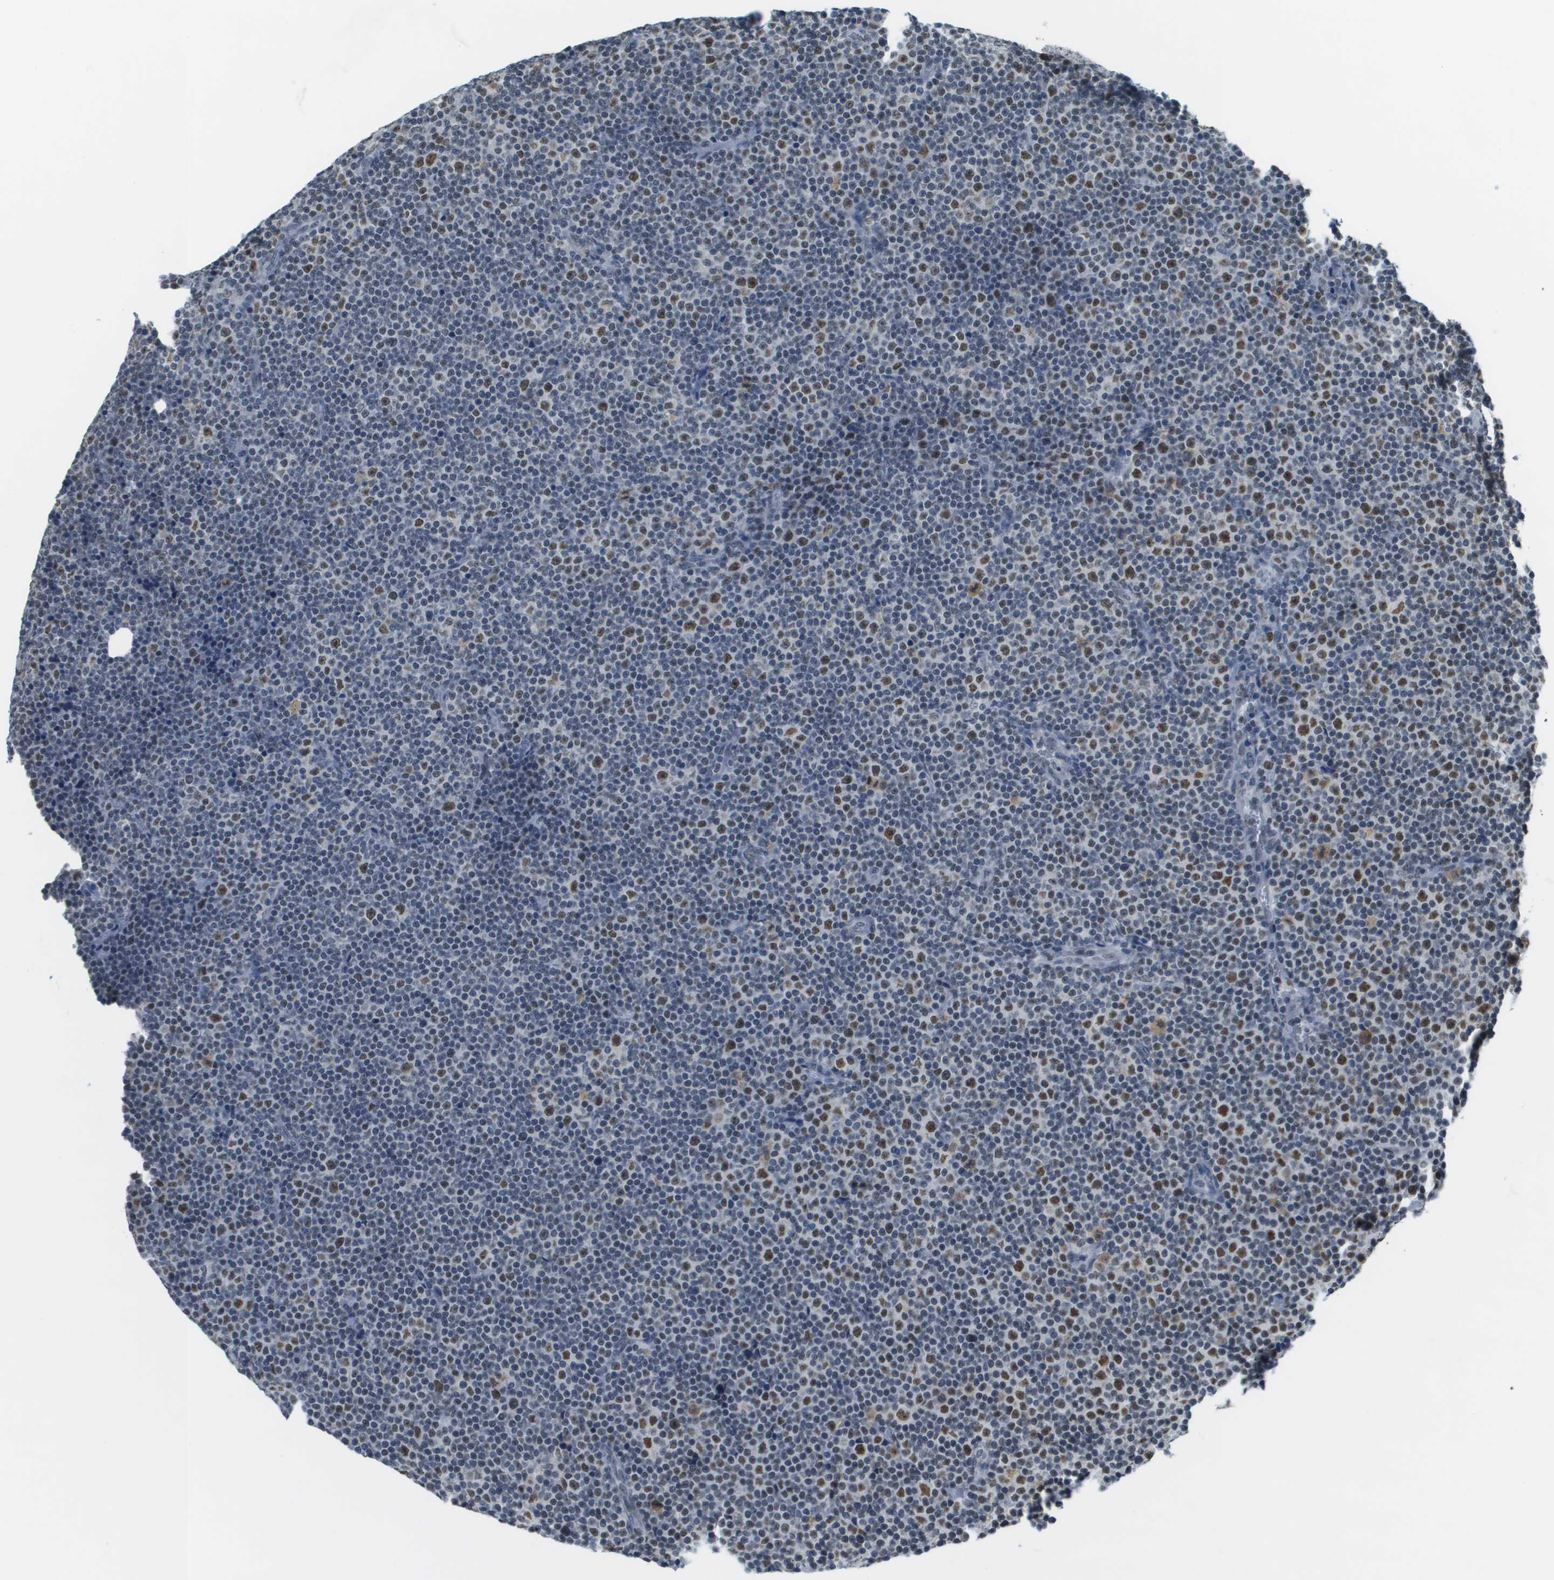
{"staining": {"intensity": "moderate", "quantity": "25%-75%", "location": "nuclear"}, "tissue": "lymphoma", "cell_type": "Tumor cells", "image_type": "cancer", "snomed": [{"axis": "morphology", "description": "Malignant lymphoma, non-Hodgkin's type, Low grade"}, {"axis": "topography", "description": "Lymph node"}], "caption": "Lymphoma tissue exhibits moderate nuclear positivity in approximately 25%-75% of tumor cells, visualized by immunohistochemistry.", "gene": "CBX5", "patient": {"sex": "female", "age": 67}}